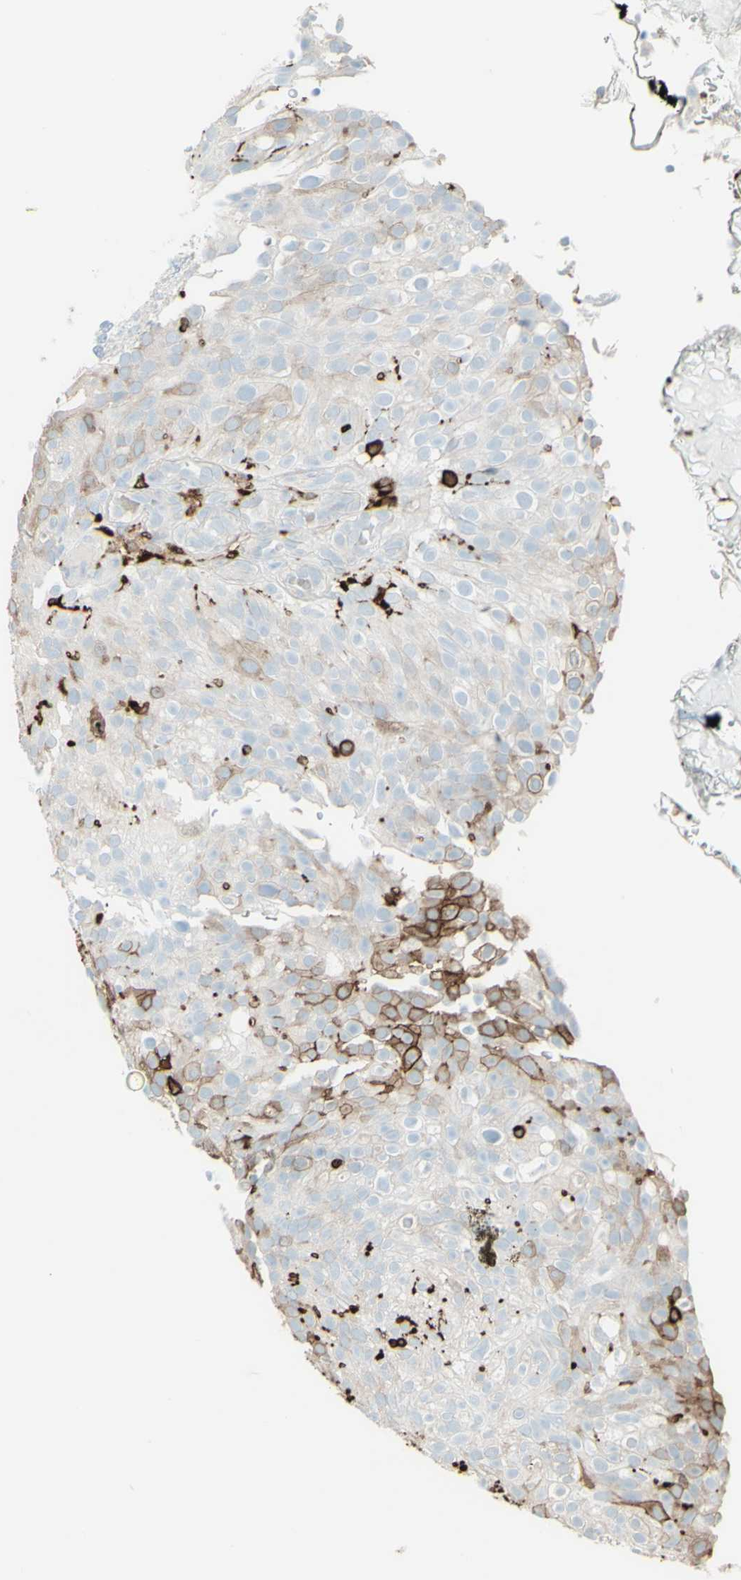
{"staining": {"intensity": "negative", "quantity": "none", "location": "none"}, "tissue": "urothelial cancer", "cell_type": "Tumor cells", "image_type": "cancer", "snomed": [{"axis": "morphology", "description": "Urothelial carcinoma, Low grade"}, {"axis": "topography", "description": "Urinary bladder"}], "caption": "DAB (3,3'-diaminobenzidine) immunohistochemical staining of human urothelial cancer displays no significant staining in tumor cells. (DAB IHC visualized using brightfield microscopy, high magnification).", "gene": "HLA-DPB1", "patient": {"sex": "male", "age": 78}}